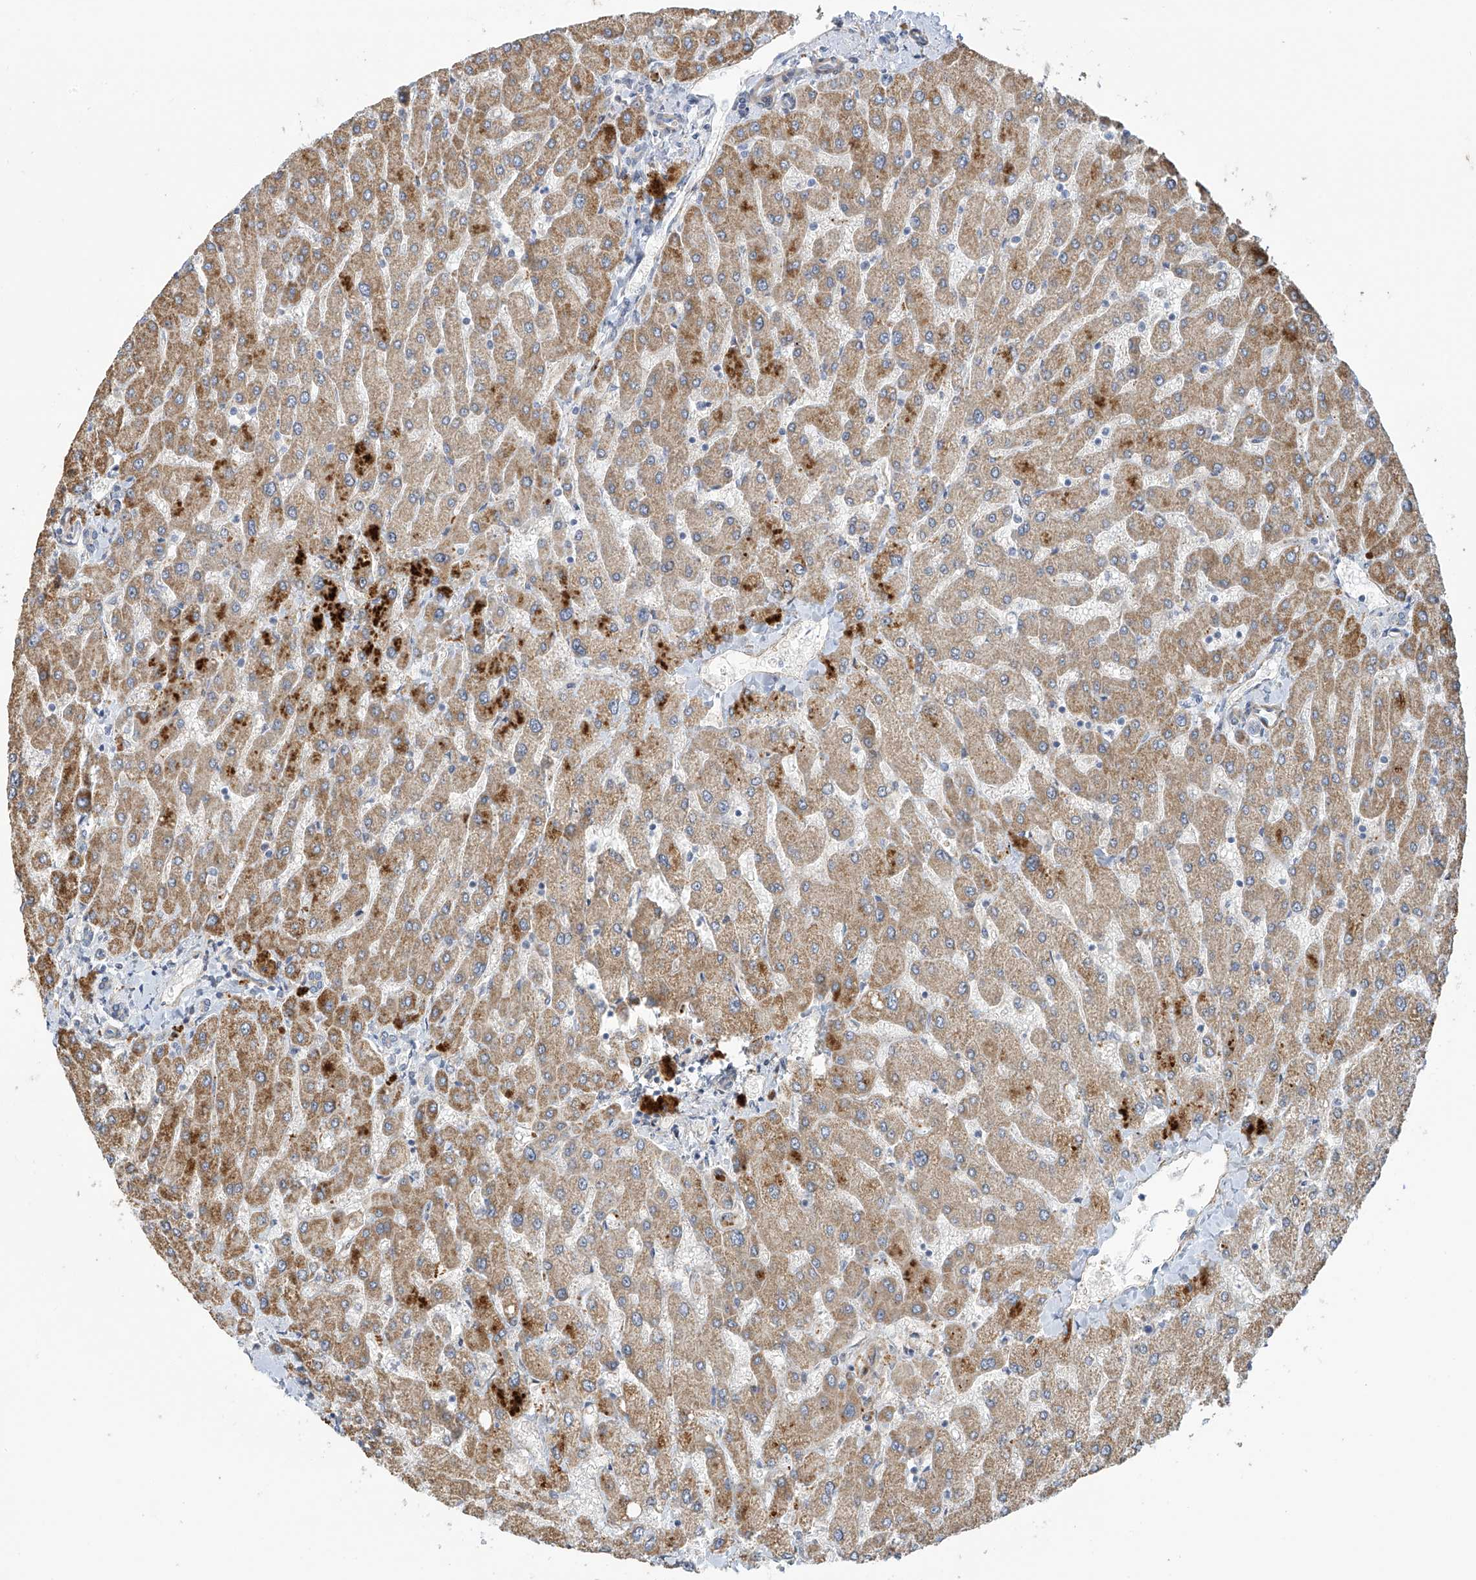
{"staining": {"intensity": "negative", "quantity": "none", "location": "none"}, "tissue": "liver", "cell_type": "Cholangiocytes", "image_type": "normal", "snomed": [{"axis": "morphology", "description": "Normal tissue, NOS"}, {"axis": "topography", "description": "Liver"}], "caption": "IHC of unremarkable liver displays no expression in cholangiocytes.", "gene": "ZNF641", "patient": {"sex": "male", "age": 55}}